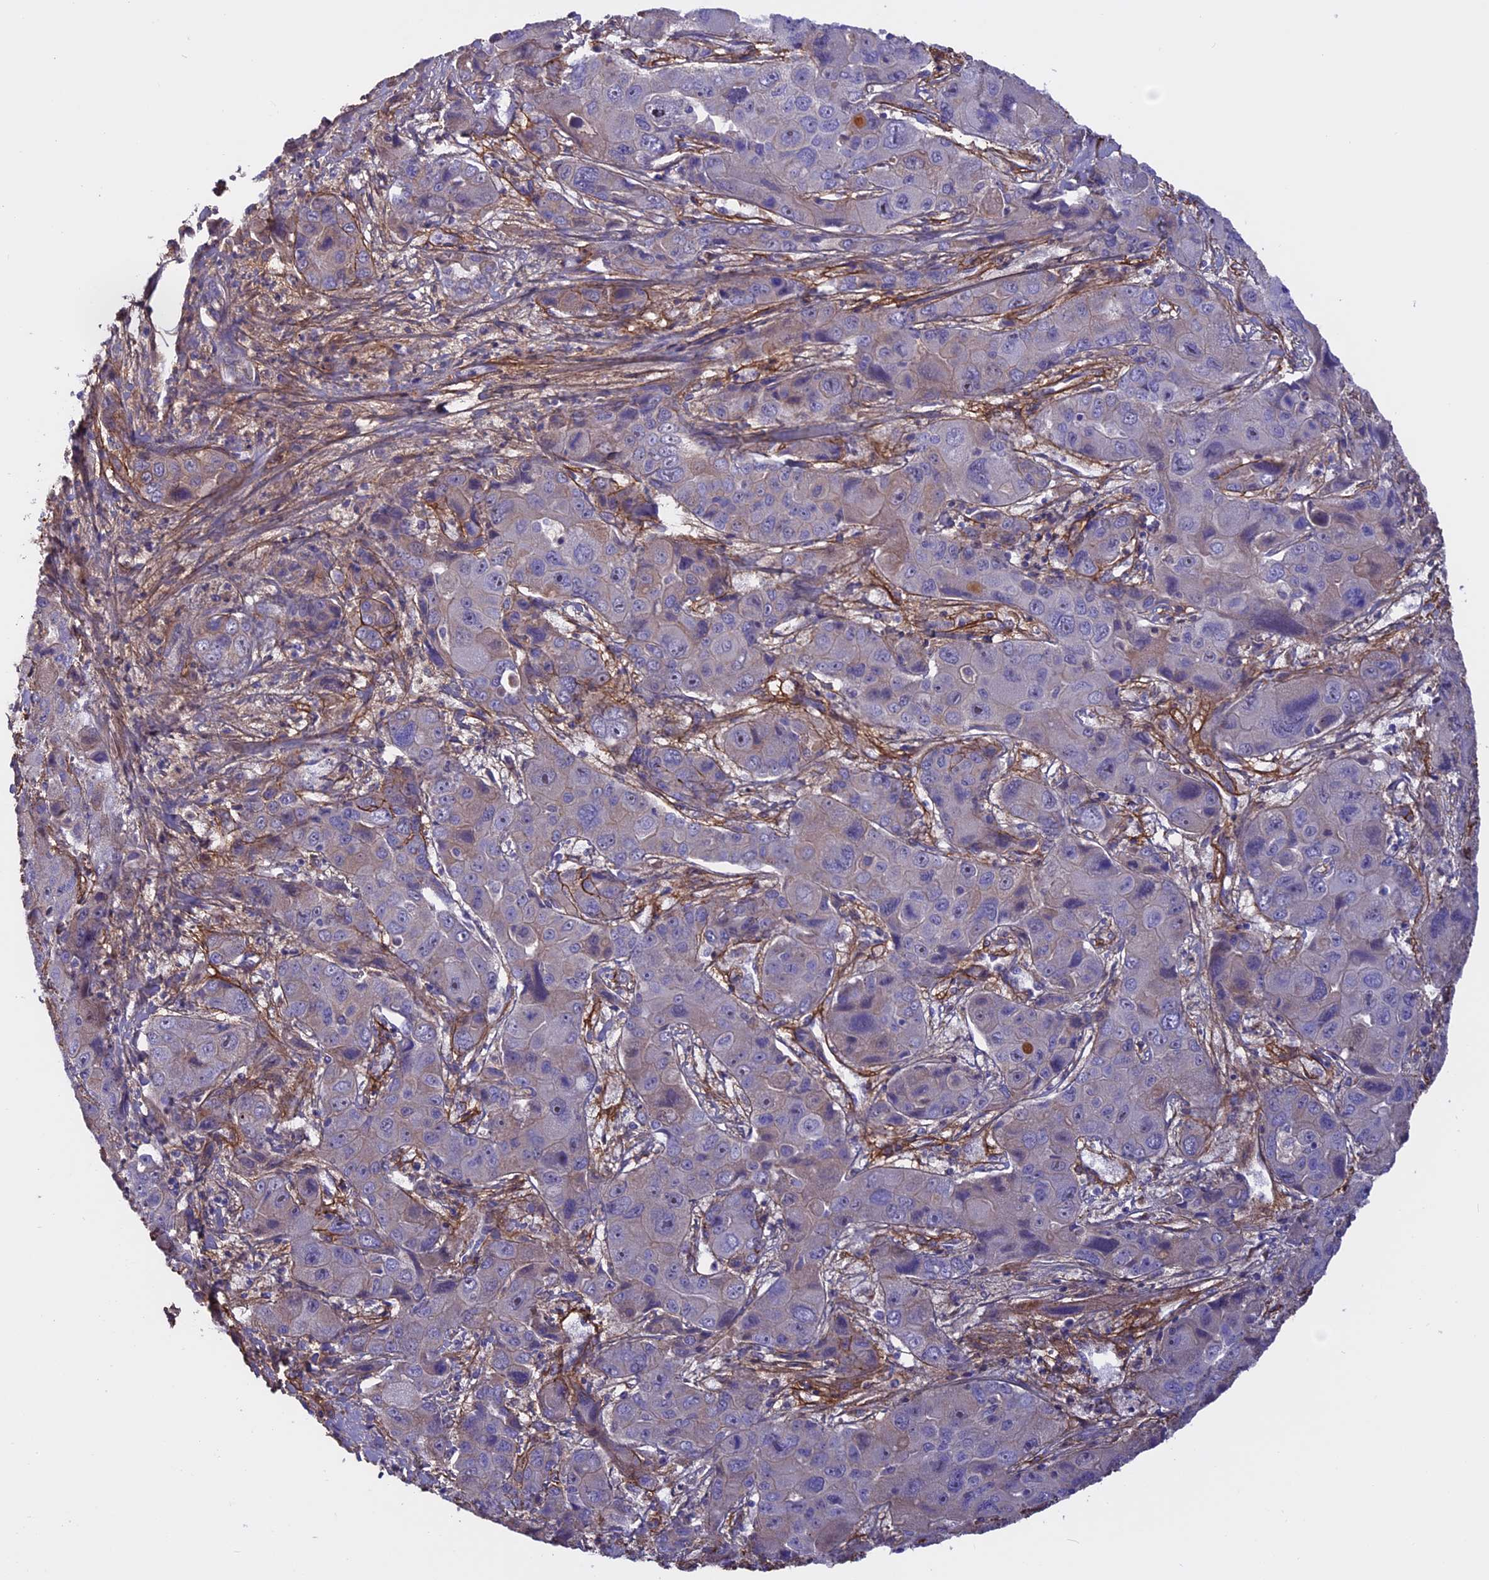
{"staining": {"intensity": "moderate", "quantity": "<25%", "location": "cytoplasmic/membranous"}, "tissue": "liver cancer", "cell_type": "Tumor cells", "image_type": "cancer", "snomed": [{"axis": "morphology", "description": "Cholangiocarcinoma"}, {"axis": "topography", "description": "Liver"}], "caption": "DAB (3,3'-diaminobenzidine) immunohistochemical staining of human liver cholangiocarcinoma exhibits moderate cytoplasmic/membranous protein positivity in approximately <25% of tumor cells. (Brightfield microscopy of DAB IHC at high magnification).", "gene": "COL4A3", "patient": {"sex": "male", "age": 67}}